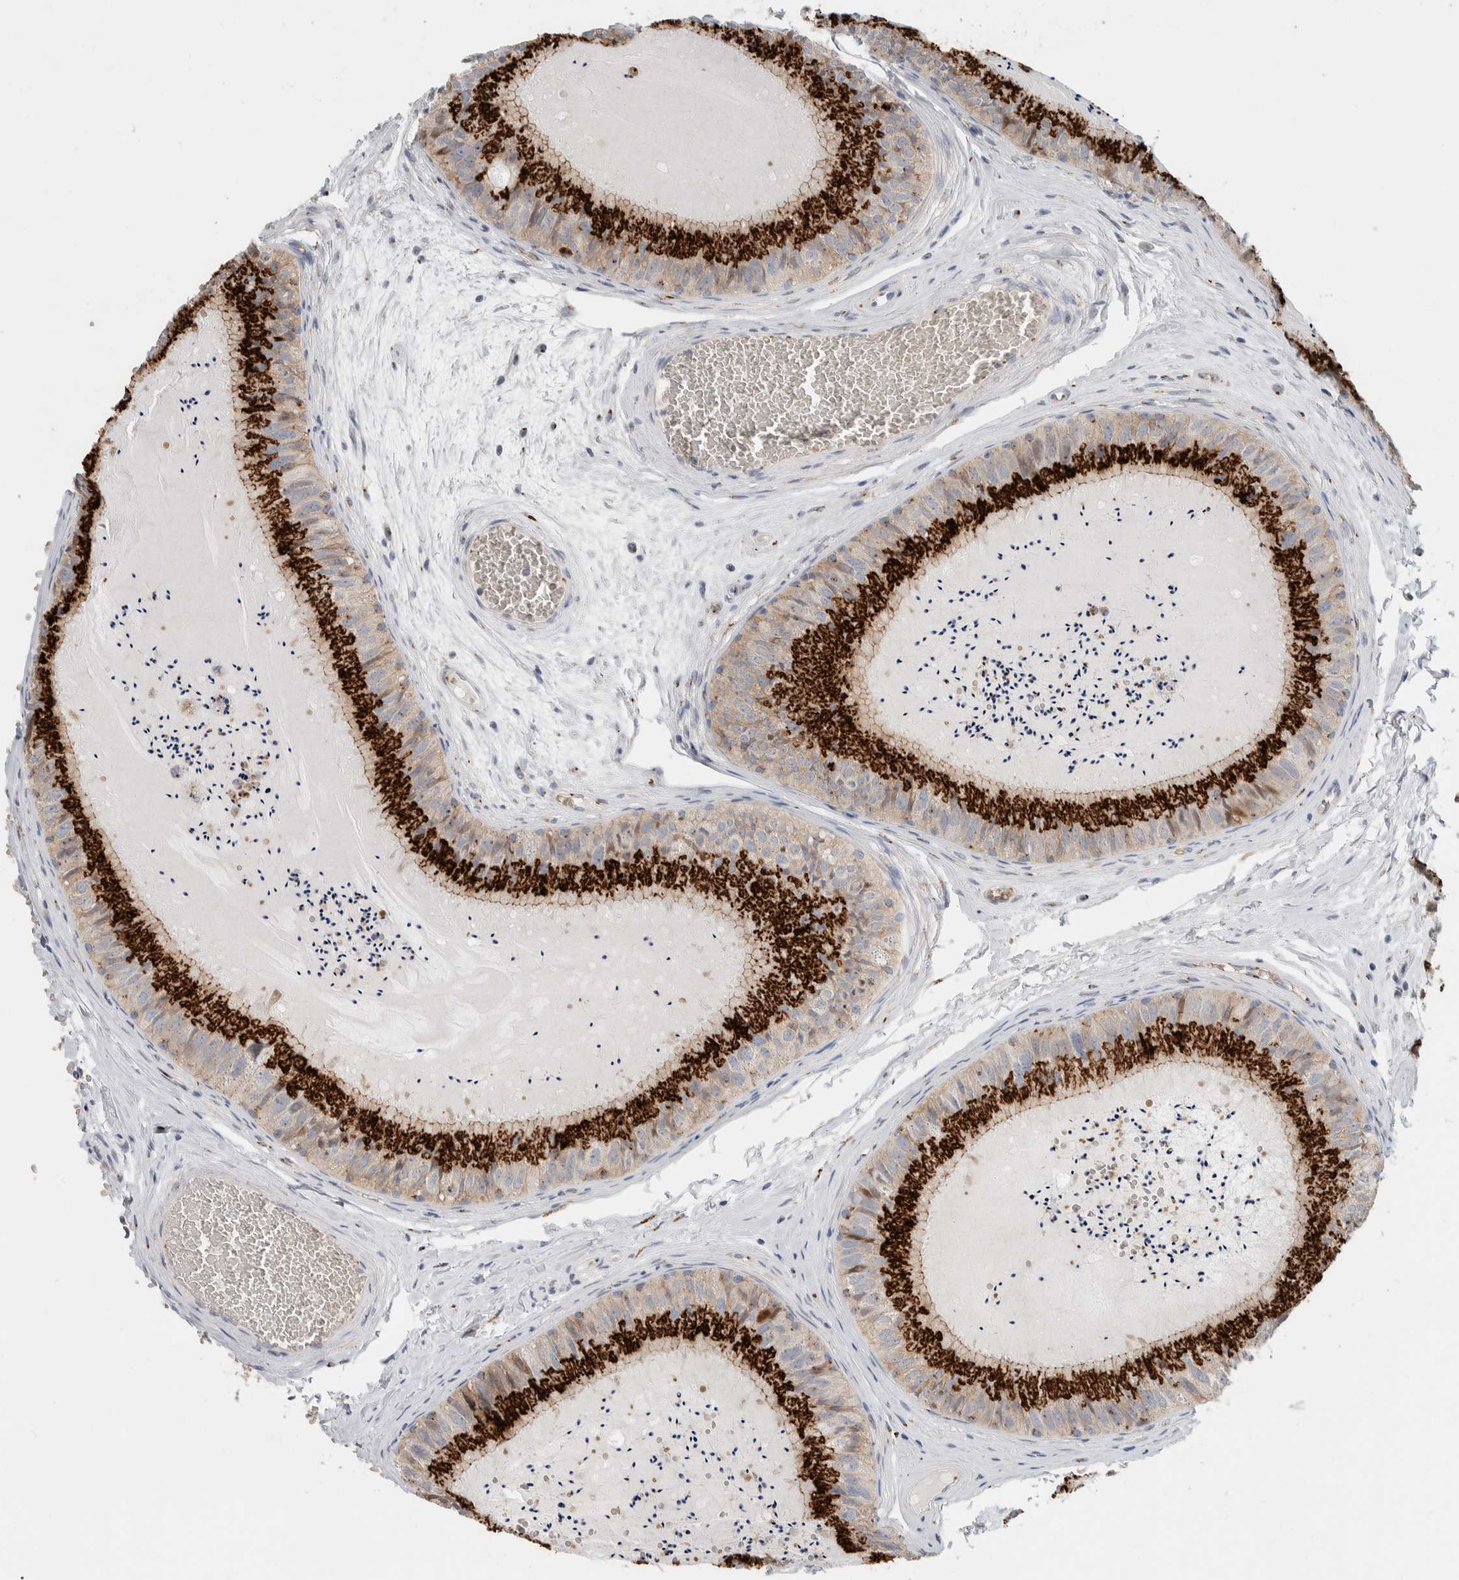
{"staining": {"intensity": "strong", "quantity": "25%-75%", "location": "cytoplasmic/membranous"}, "tissue": "epididymis", "cell_type": "Glandular cells", "image_type": "normal", "snomed": [{"axis": "morphology", "description": "Normal tissue, NOS"}, {"axis": "topography", "description": "Epididymis"}], "caption": "Immunohistochemistry staining of normal epididymis, which displays high levels of strong cytoplasmic/membranous staining in about 25%-75% of glandular cells indicating strong cytoplasmic/membranous protein positivity. The staining was performed using DAB (3,3'-diaminobenzidine) (brown) for protein detection and nuclei were counterstained in hematoxylin (blue).", "gene": "SLC38A10", "patient": {"sex": "male", "age": 31}}